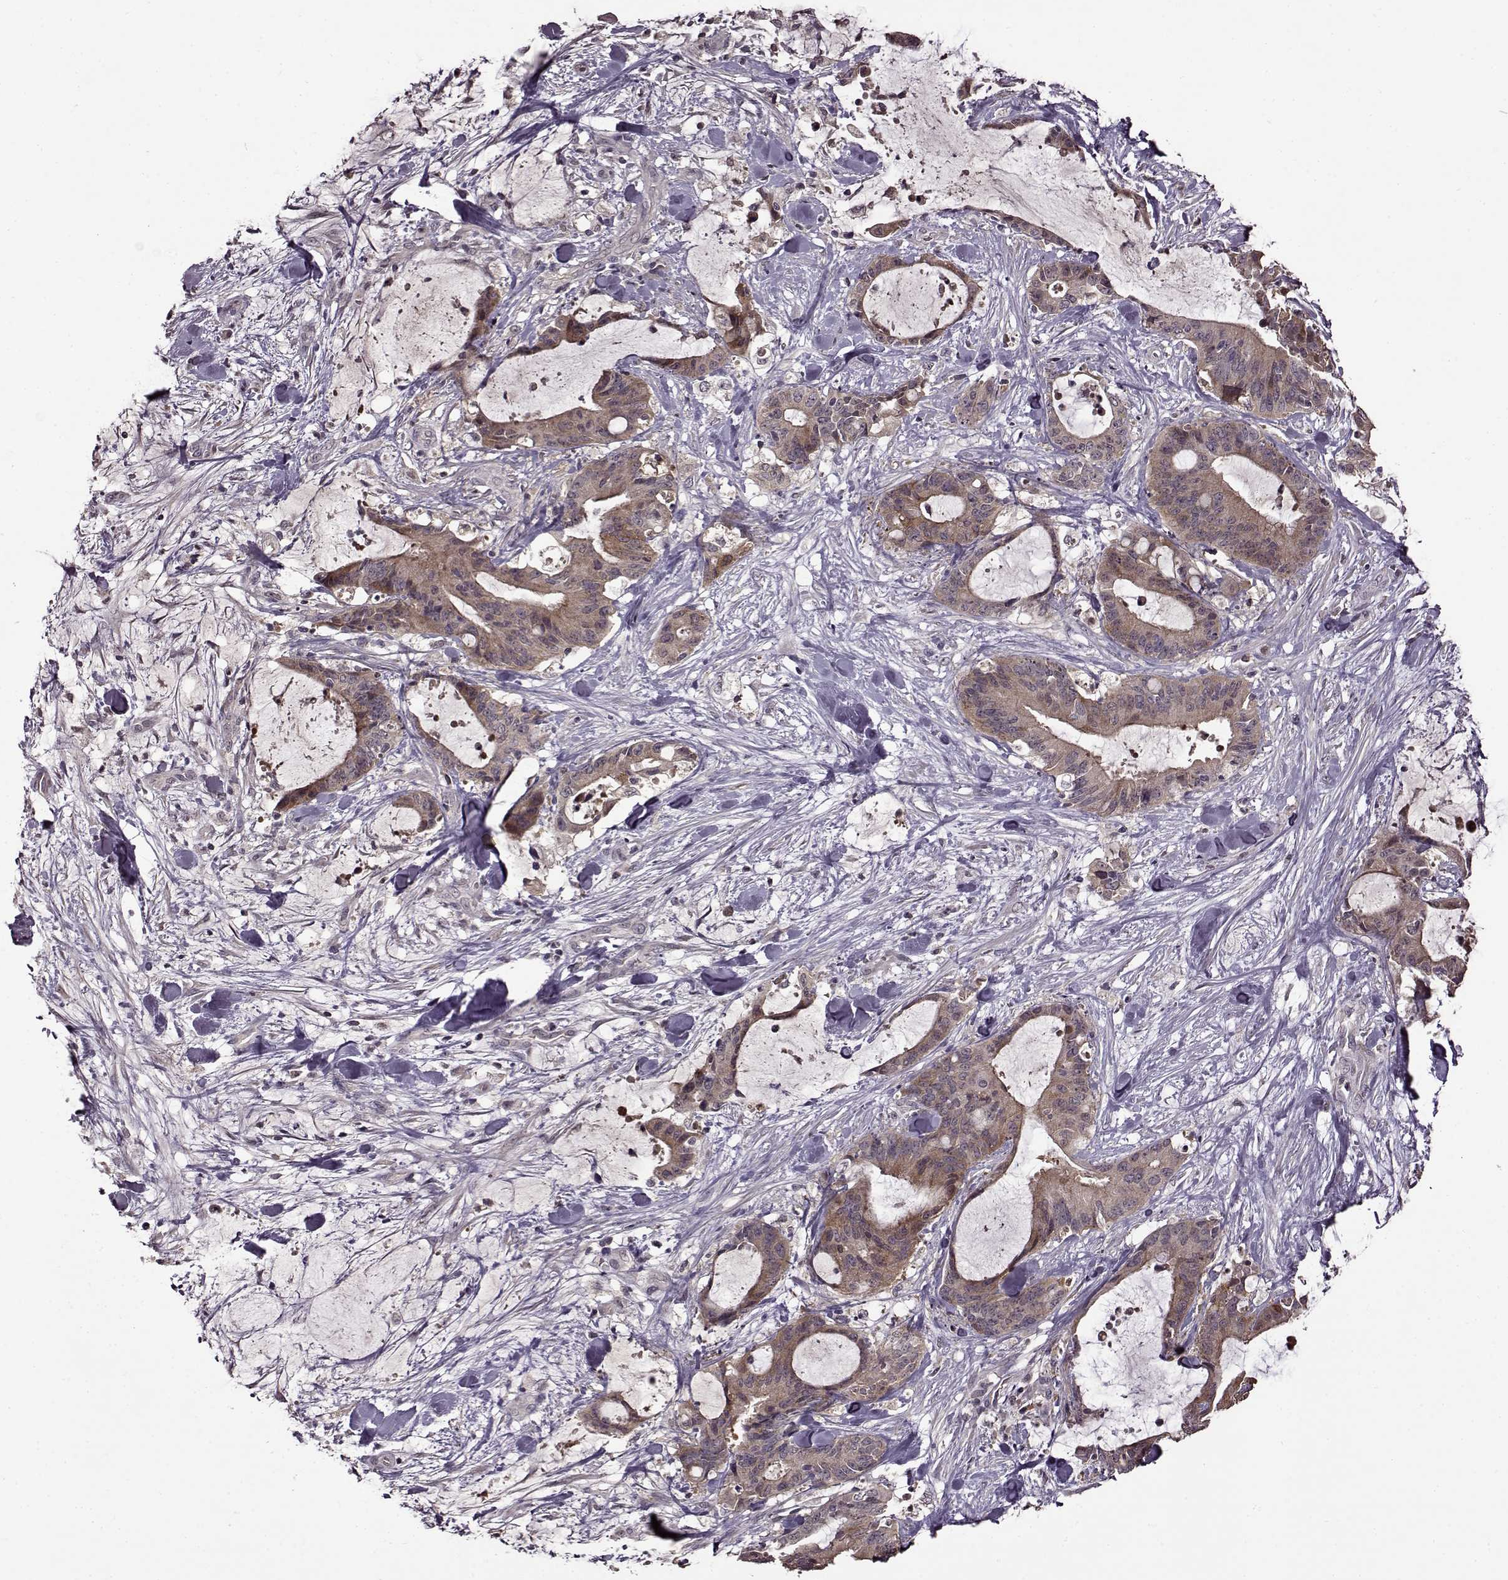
{"staining": {"intensity": "moderate", "quantity": ">75%", "location": "cytoplasmic/membranous"}, "tissue": "liver cancer", "cell_type": "Tumor cells", "image_type": "cancer", "snomed": [{"axis": "morphology", "description": "Cholangiocarcinoma"}, {"axis": "topography", "description": "Liver"}], "caption": "A brown stain shows moderate cytoplasmic/membranous staining of a protein in liver cholangiocarcinoma tumor cells.", "gene": "MAIP1", "patient": {"sex": "female", "age": 73}}